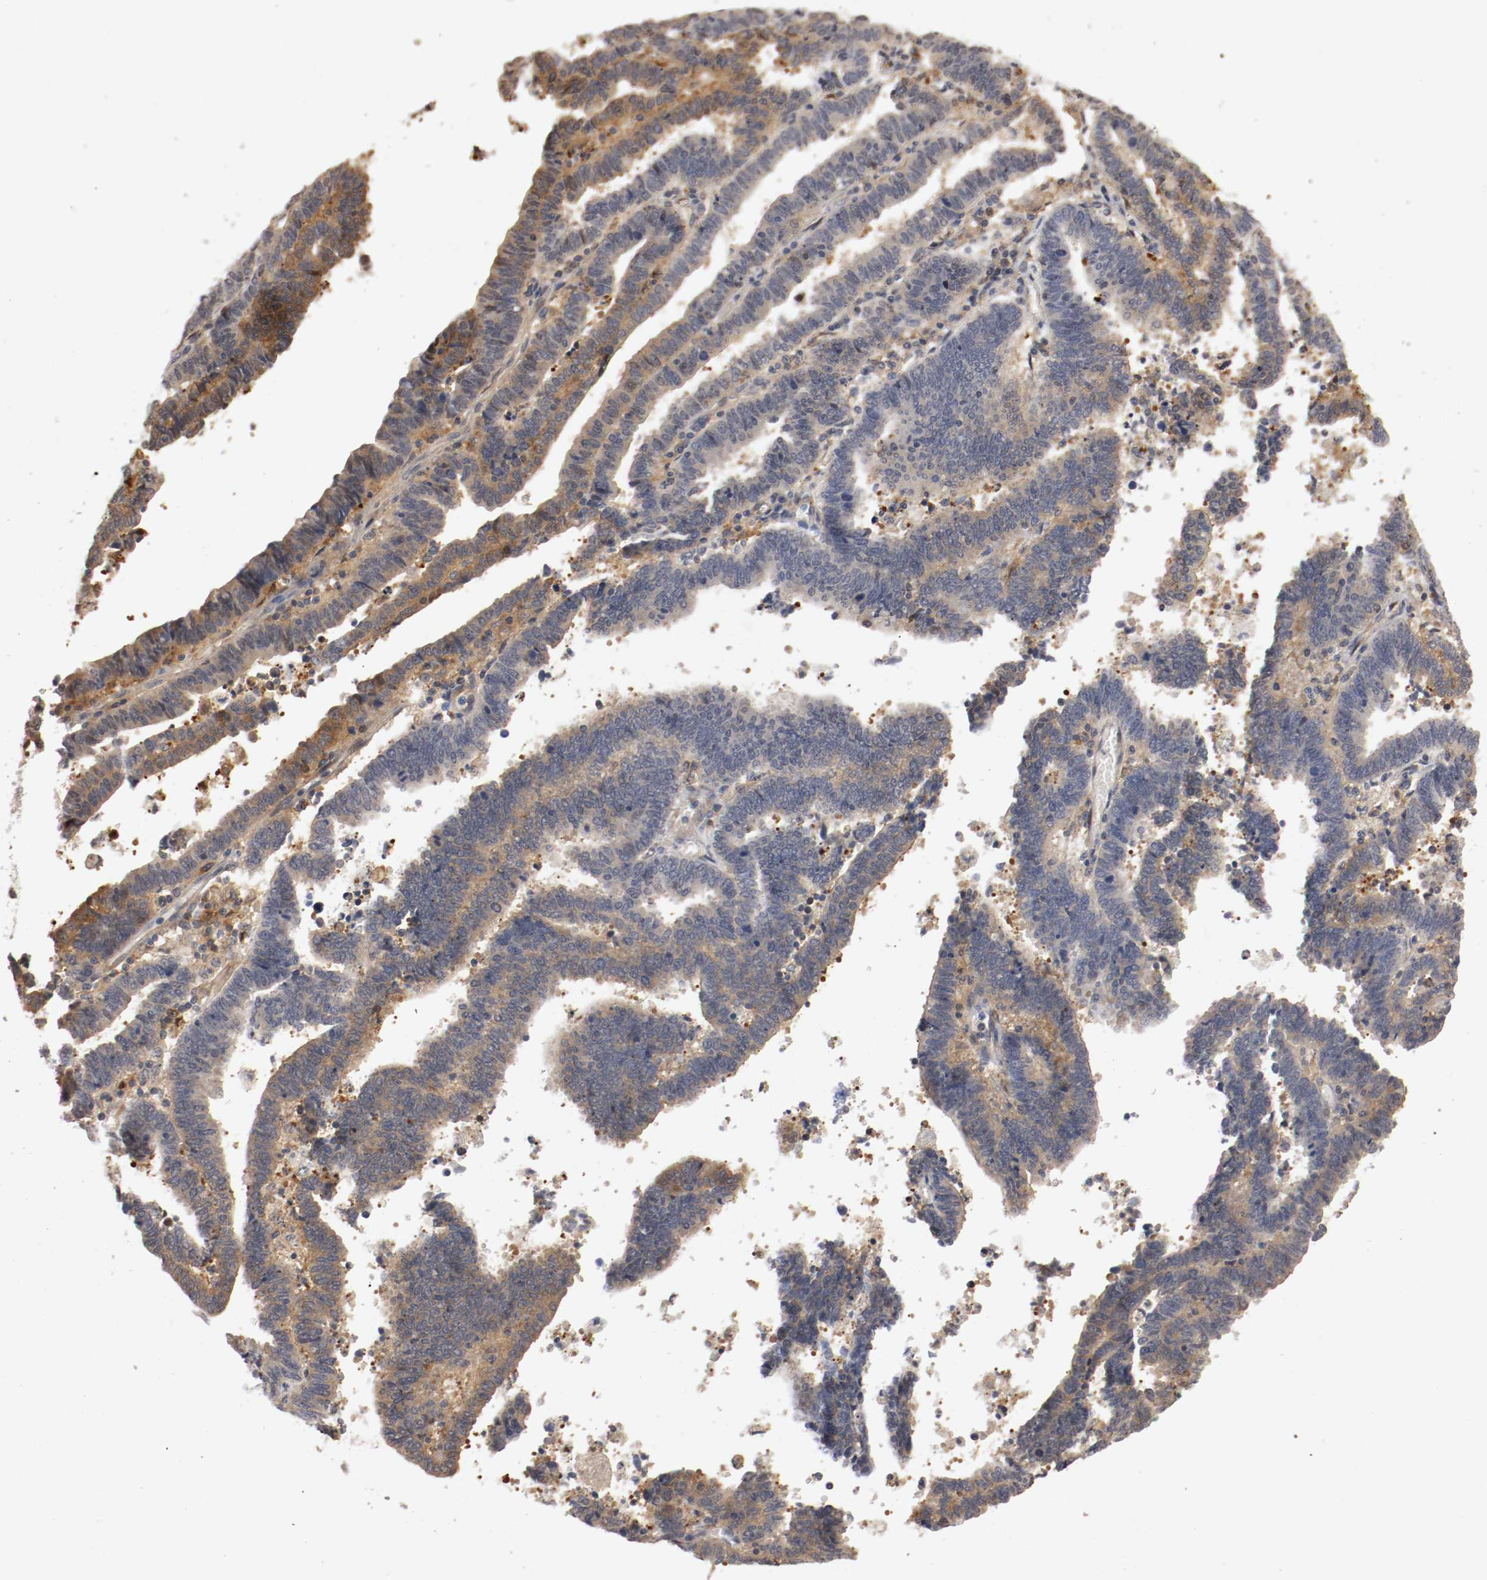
{"staining": {"intensity": "moderate", "quantity": "25%-75%", "location": "cytoplasmic/membranous"}, "tissue": "endometrial cancer", "cell_type": "Tumor cells", "image_type": "cancer", "snomed": [{"axis": "morphology", "description": "Adenocarcinoma, NOS"}, {"axis": "topography", "description": "Uterus"}], "caption": "This is a histology image of IHC staining of endometrial adenocarcinoma, which shows moderate expression in the cytoplasmic/membranous of tumor cells.", "gene": "RBM23", "patient": {"sex": "female", "age": 83}}